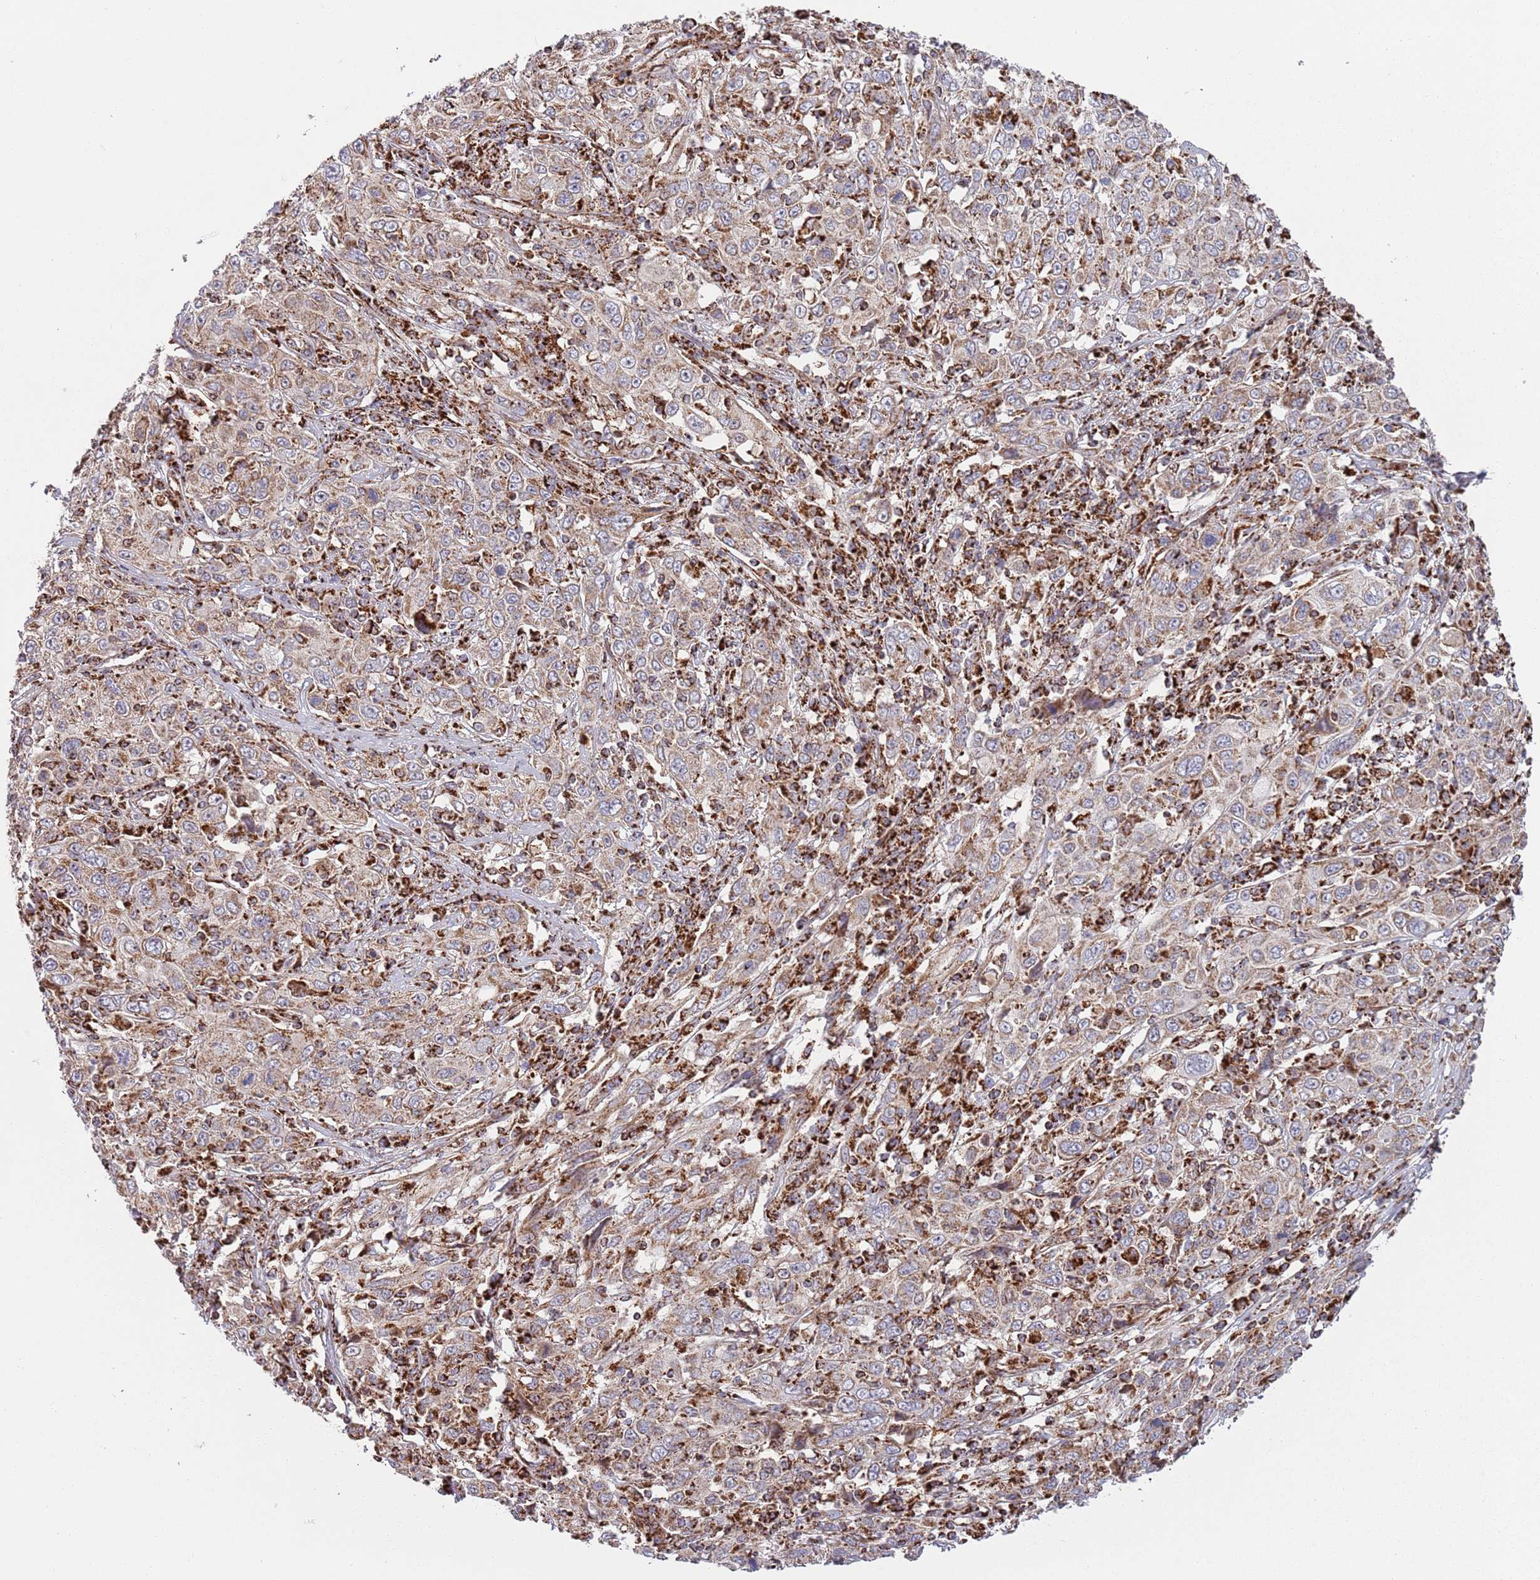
{"staining": {"intensity": "weak", "quantity": ">75%", "location": "cytoplasmic/membranous"}, "tissue": "cervical cancer", "cell_type": "Tumor cells", "image_type": "cancer", "snomed": [{"axis": "morphology", "description": "Squamous cell carcinoma, NOS"}, {"axis": "topography", "description": "Cervix"}], "caption": "Weak cytoplasmic/membranous positivity for a protein is identified in approximately >75% of tumor cells of cervical squamous cell carcinoma using immunohistochemistry (IHC).", "gene": "ATP5PD", "patient": {"sex": "female", "age": 46}}